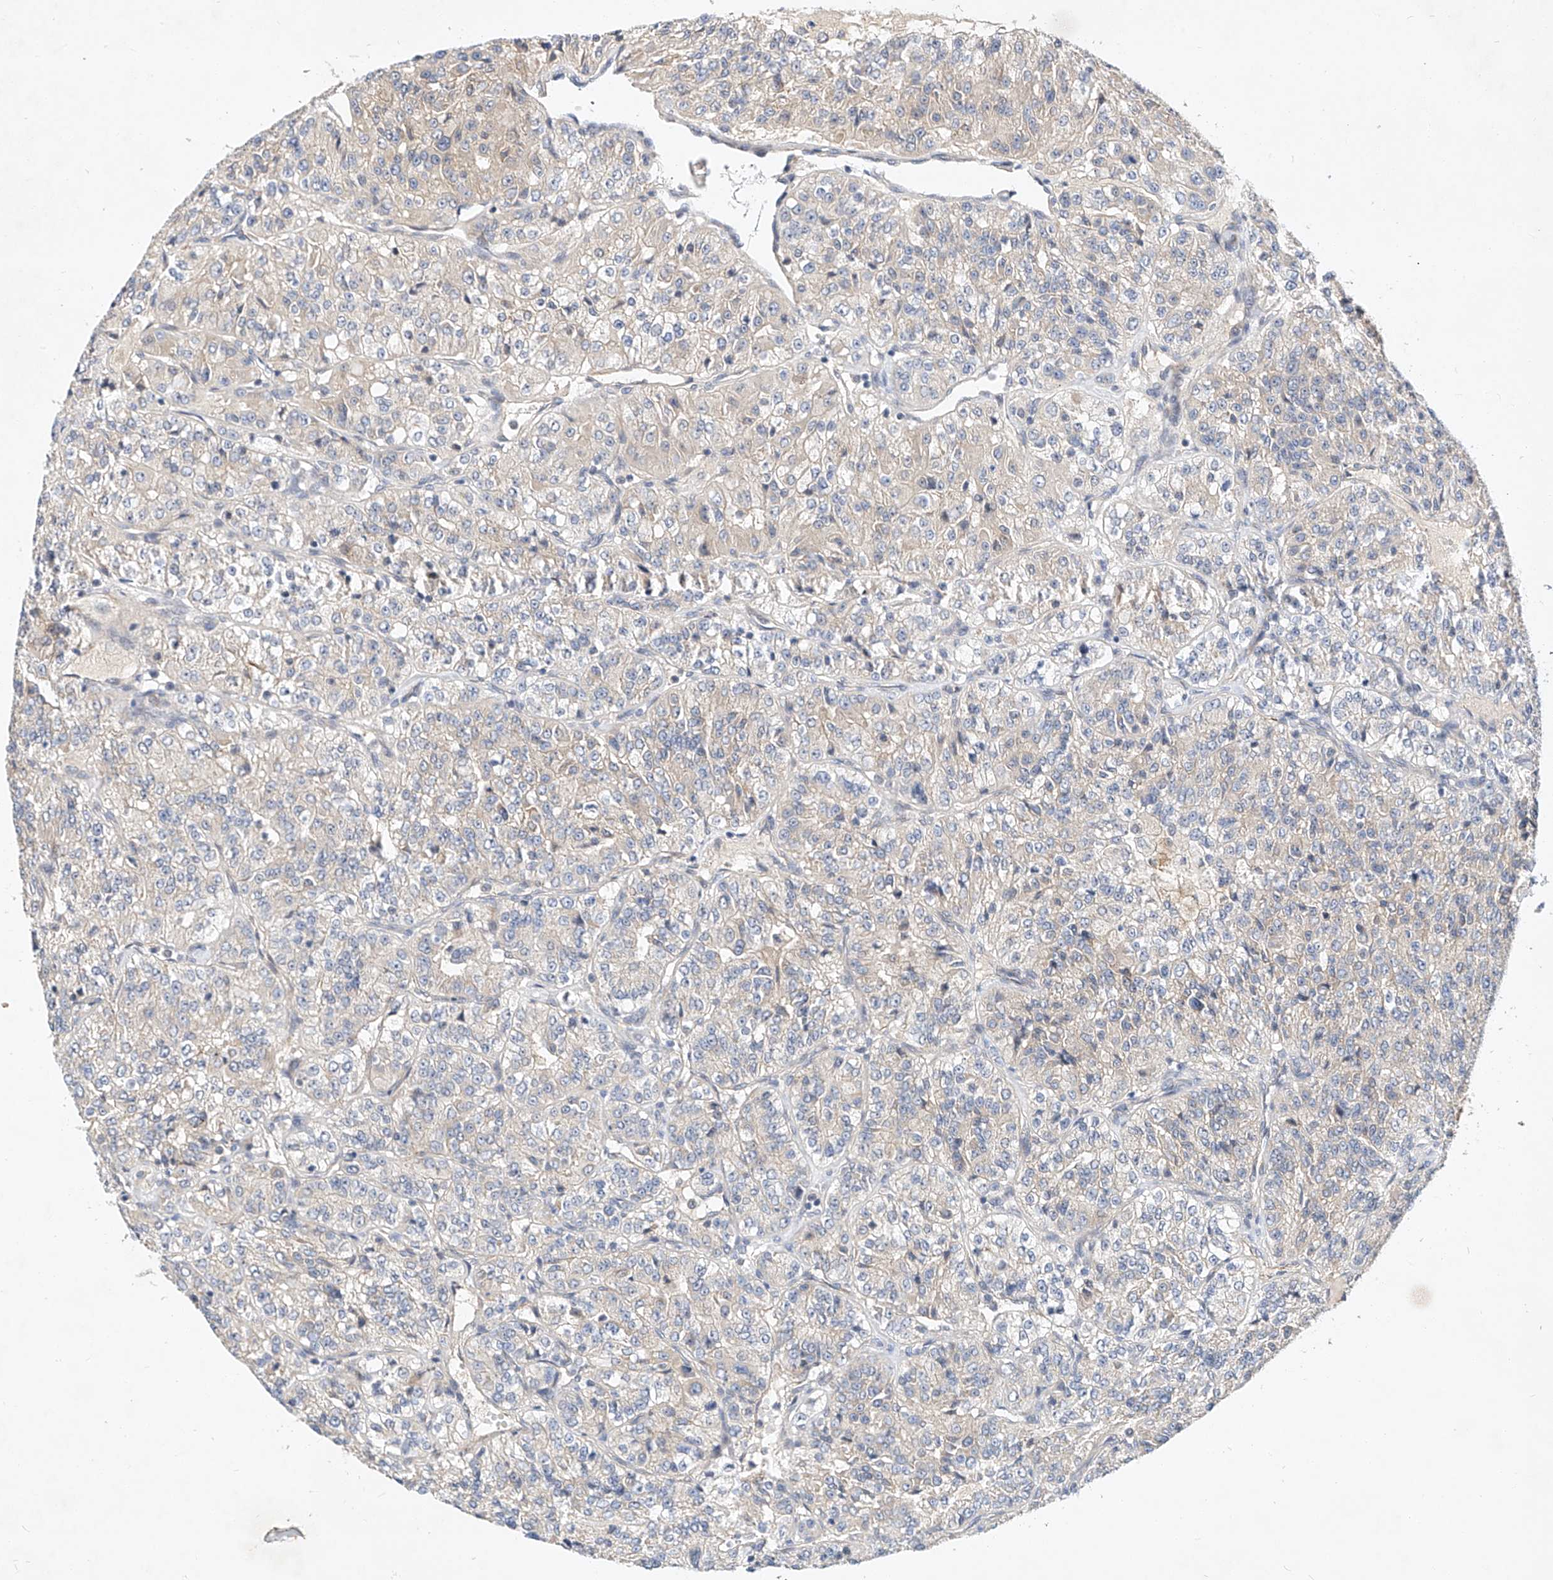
{"staining": {"intensity": "negative", "quantity": "none", "location": "none"}, "tissue": "renal cancer", "cell_type": "Tumor cells", "image_type": "cancer", "snomed": [{"axis": "morphology", "description": "Adenocarcinoma, NOS"}, {"axis": "topography", "description": "Kidney"}], "caption": "Renal cancer (adenocarcinoma) stained for a protein using immunohistochemistry (IHC) displays no staining tumor cells.", "gene": "AMD1", "patient": {"sex": "female", "age": 63}}